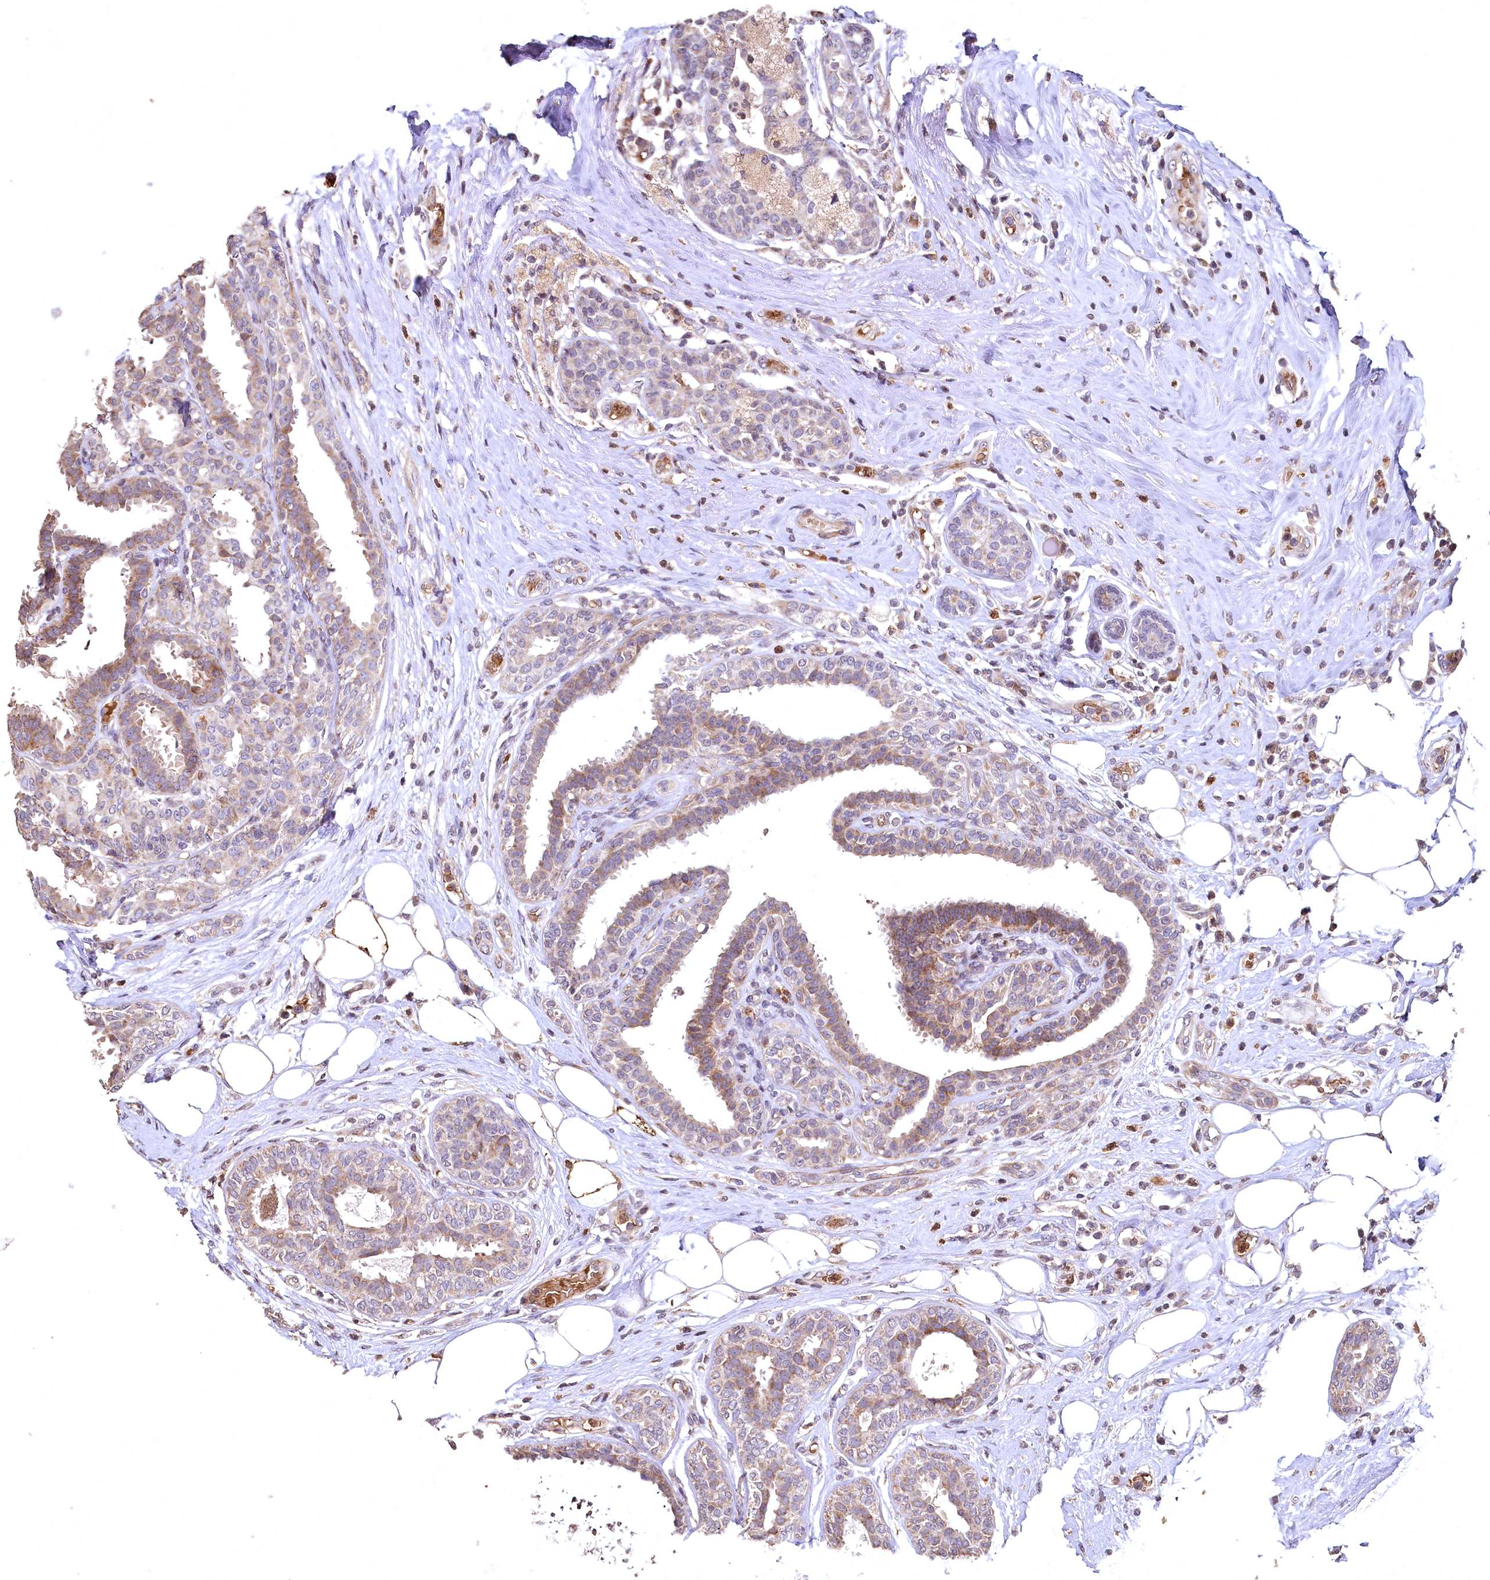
{"staining": {"intensity": "moderate", "quantity": ">75%", "location": "cytoplasmic/membranous"}, "tissue": "breast cancer", "cell_type": "Tumor cells", "image_type": "cancer", "snomed": [{"axis": "morphology", "description": "Lobular carcinoma"}, {"axis": "topography", "description": "Breast"}], "caption": "Breast cancer was stained to show a protein in brown. There is medium levels of moderate cytoplasmic/membranous expression in about >75% of tumor cells. The protein is stained brown, and the nuclei are stained in blue (DAB IHC with brightfield microscopy, high magnification).", "gene": "SPTA1", "patient": {"sex": "female", "age": 51}}